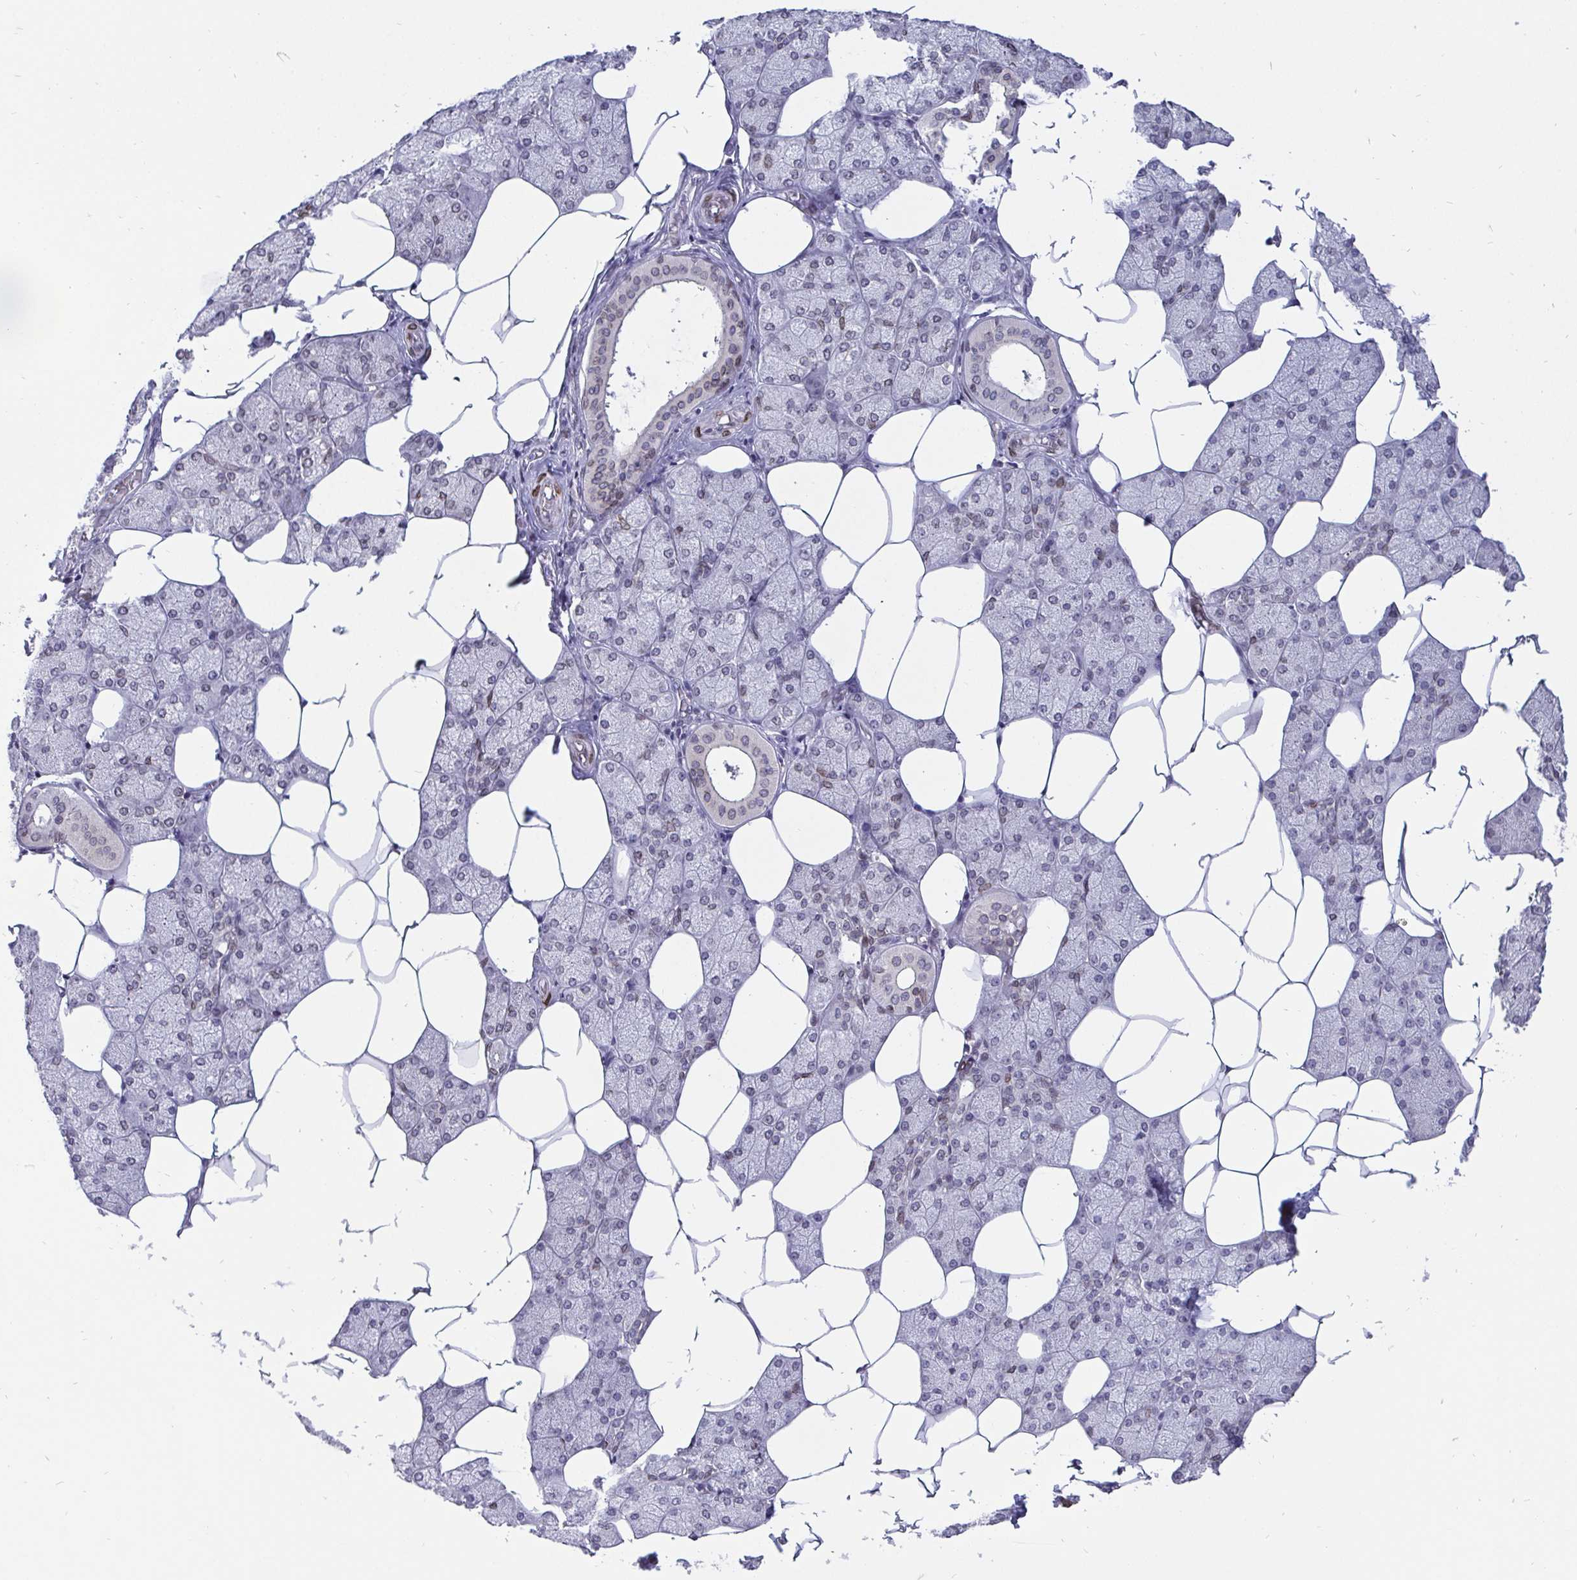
{"staining": {"intensity": "weak", "quantity": "<25%", "location": "nuclear"}, "tissue": "salivary gland", "cell_type": "Glandular cells", "image_type": "normal", "snomed": [{"axis": "morphology", "description": "Normal tissue, NOS"}, {"axis": "topography", "description": "Salivary gland"}], "caption": "The immunohistochemistry (IHC) photomicrograph has no significant positivity in glandular cells of salivary gland. (DAB immunohistochemistry with hematoxylin counter stain).", "gene": "EMD", "patient": {"sex": "female", "age": 43}}